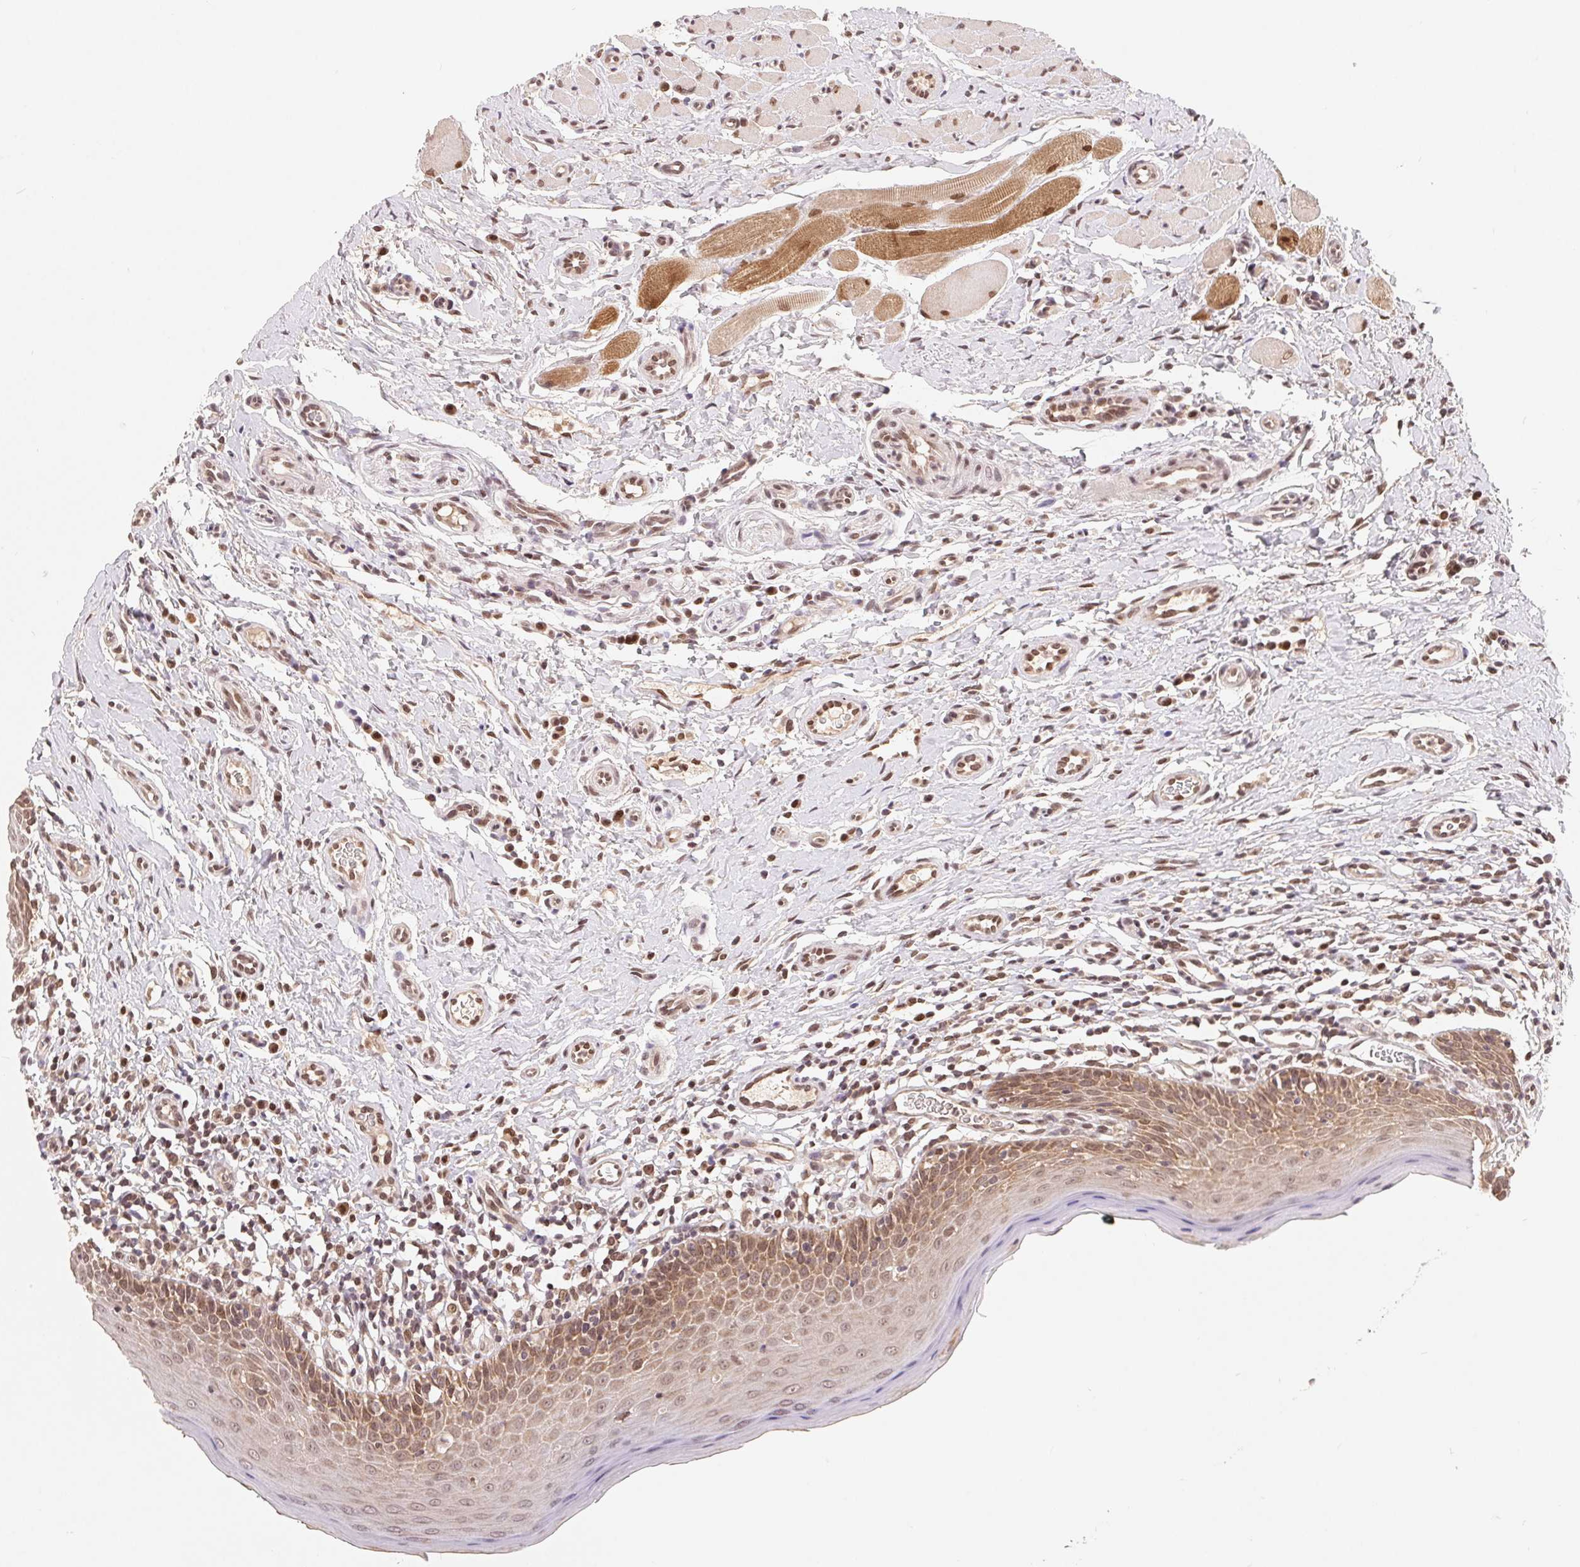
{"staining": {"intensity": "weak", "quantity": ">75%", "location": "nuclear"}, "tissue": "oral mucosa", "cell_type": "Squamous epithelial cells", "image_type": "normal", "snomed": [{"axis": "morphology", "description": "Normal tissue, NOS"}, {"axis": "topography", "description": "Oral tissue"}, {"axis": "topography", "description": "Tounge, NOS"}], "caption": "IHC image of benign oral mucosa: oral mucosa stained using IHC reveals low levels of weak protein expression localized specifically in the nuclear of squamous epithelial cells, appearing as a nuclear brown color.", "gene": "HMGN3", "patient": {"sex": "female", "age": 58}}